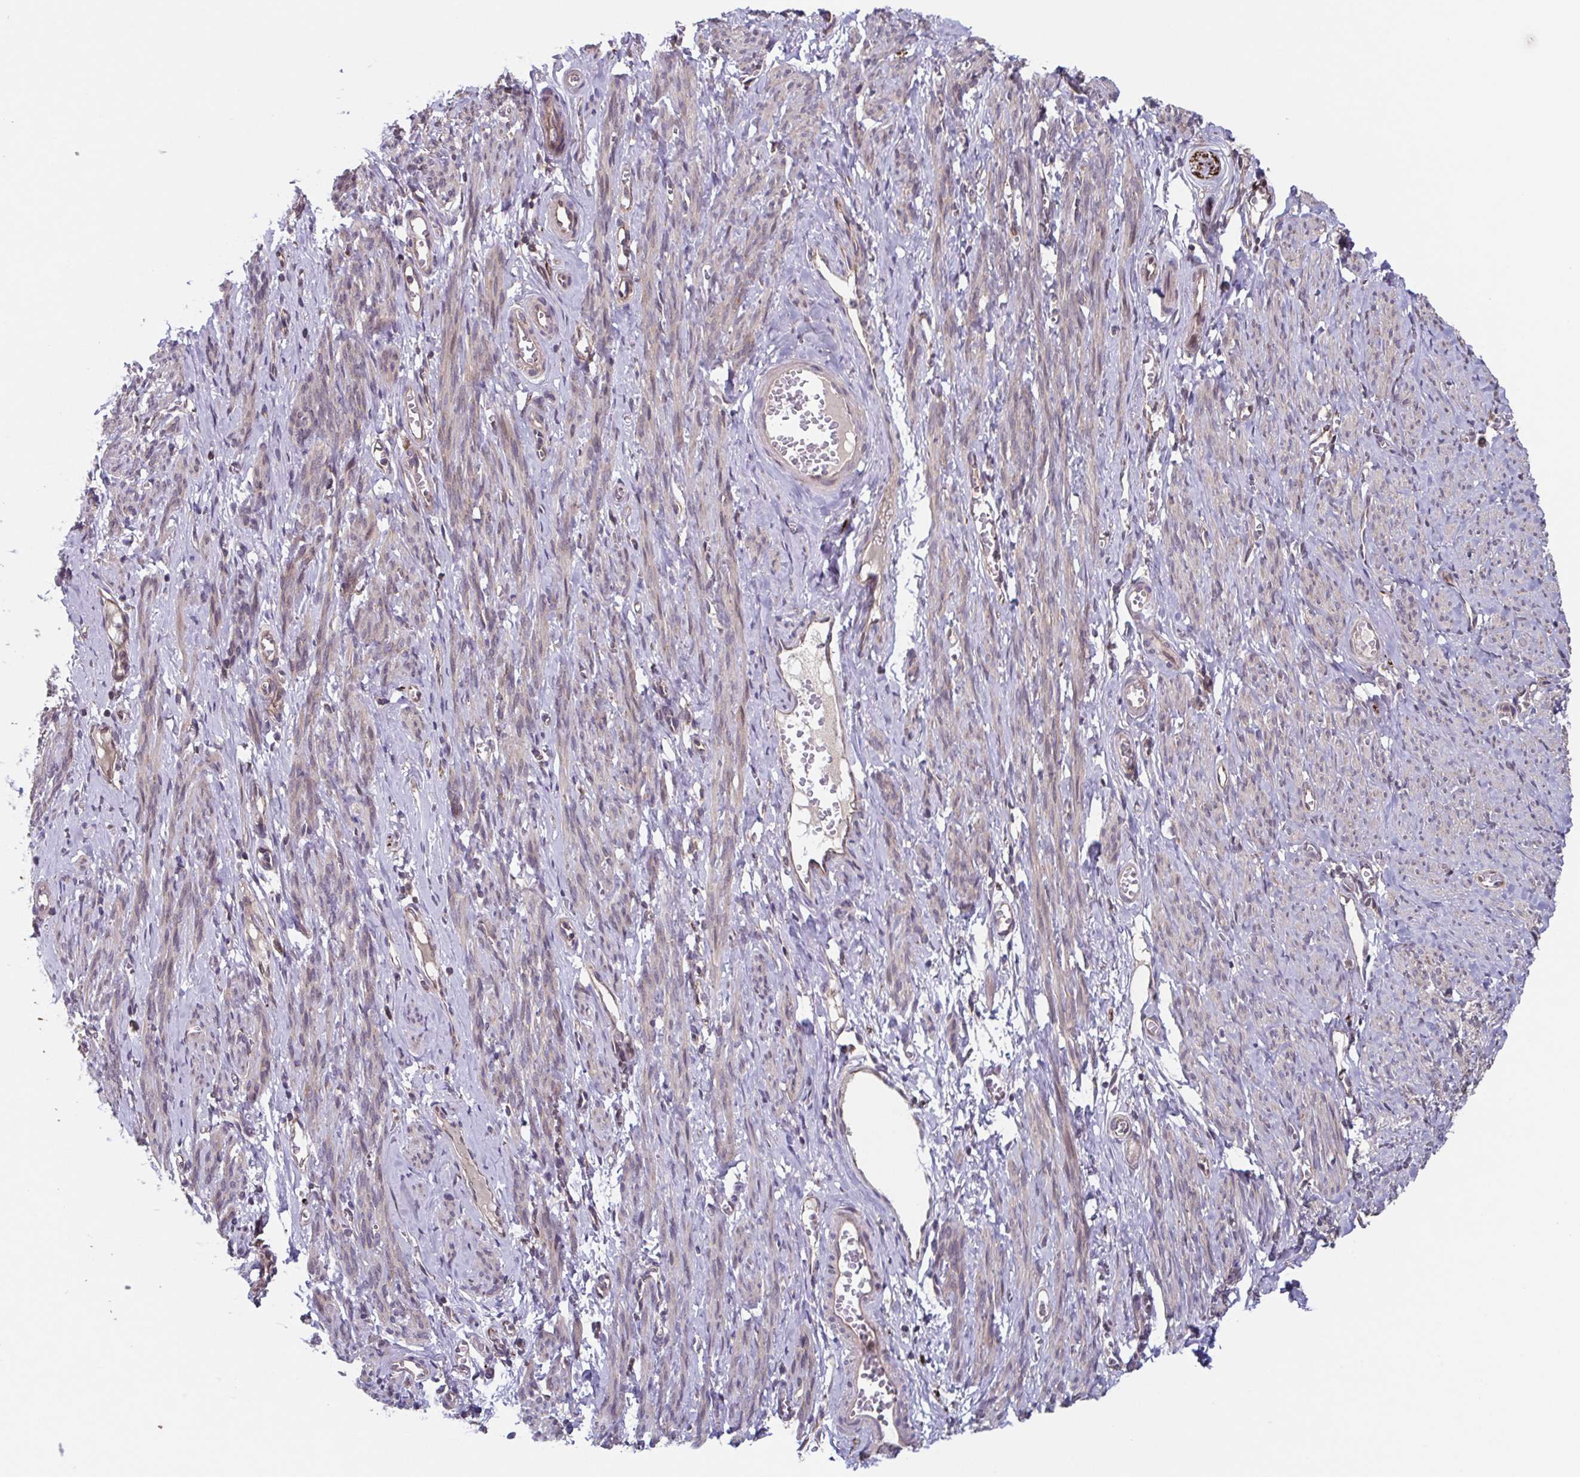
{"staining": {"intensity": "weak", "quantity": "25%-75%", "location": "cytoplasmic/membranous,nuclear"}, "tissue": "smooth muscle", "cell_type": "Smooth muscle cells", "image_type": "normal", "snomed": [{"axis": "morphology", "description": "Normal tissue, NOS"}, {"axis": "topography", "description": "Smooth muscle"}], "caption": "Brown immunohistochemical staining in benign human smooth muscle reveals weak cytoplasmic/membranous,nuclear staining in approximately 25%-75% of smooth muscle cells.", "gene": "TTC19", "patient": {"sex": "female", "age": 65}}